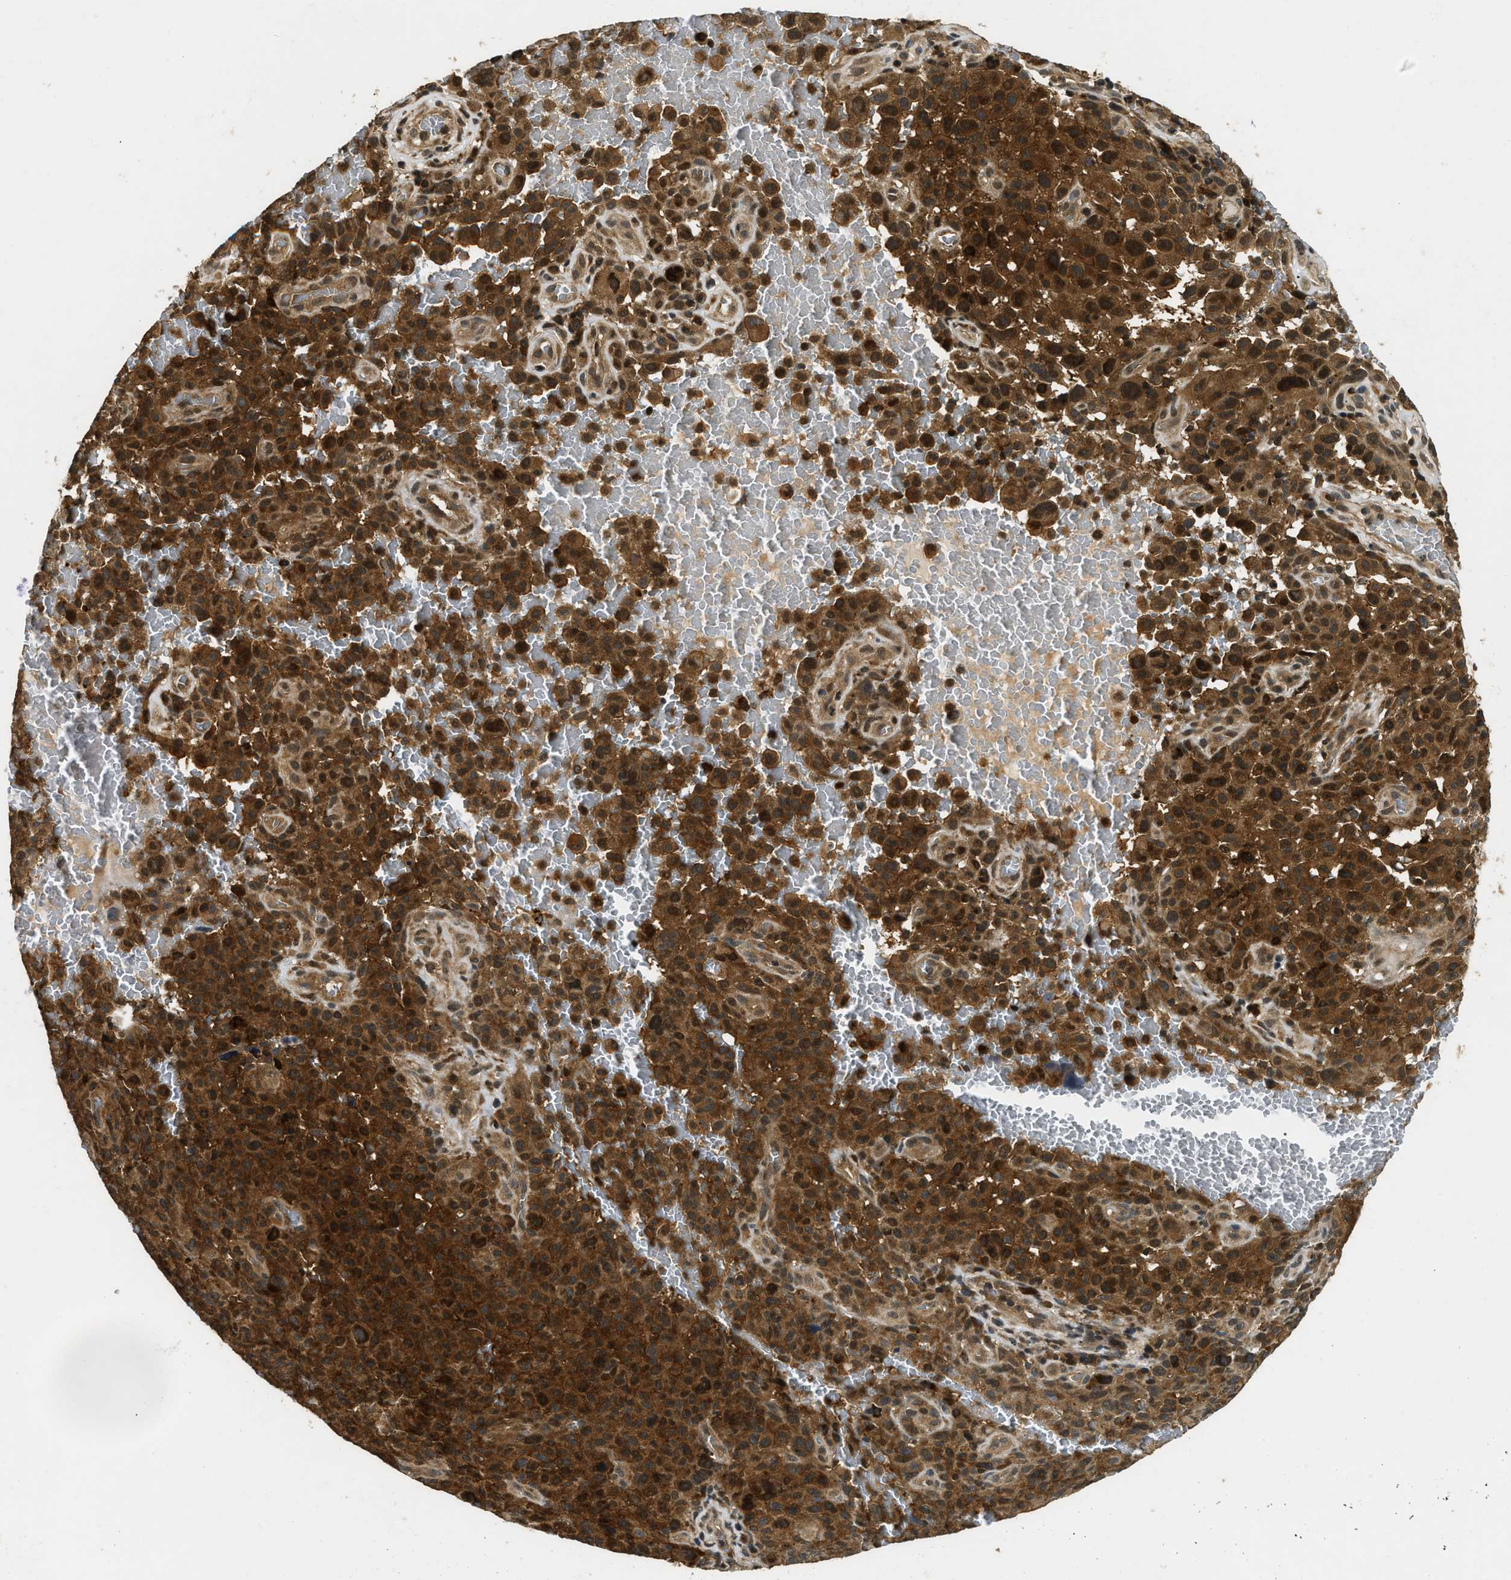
{"staining": {"intensity": "strong", "quantity": ">75%", "location": "cytoplasmic/membranous"}, "tissue": "melanoma", "cell_type": "Tumor cells", "image_type": "cancer", "snomed": [{"axis": "morphology", "description": "Malignant melanoma, NOS"}, {"axis": "topography", "description": "Skin"}], "caption": "Immunohistochemical staining of melanoma exhibits high levels of strong cytoplasmic/membranous expression in approximately >75% of tumor cells. Immunohistochemistry stains the protein of interest in brown and the nuclei are stained blue.", "gene": "ADSL", "patient": {"sex": "female", "age": 82}}